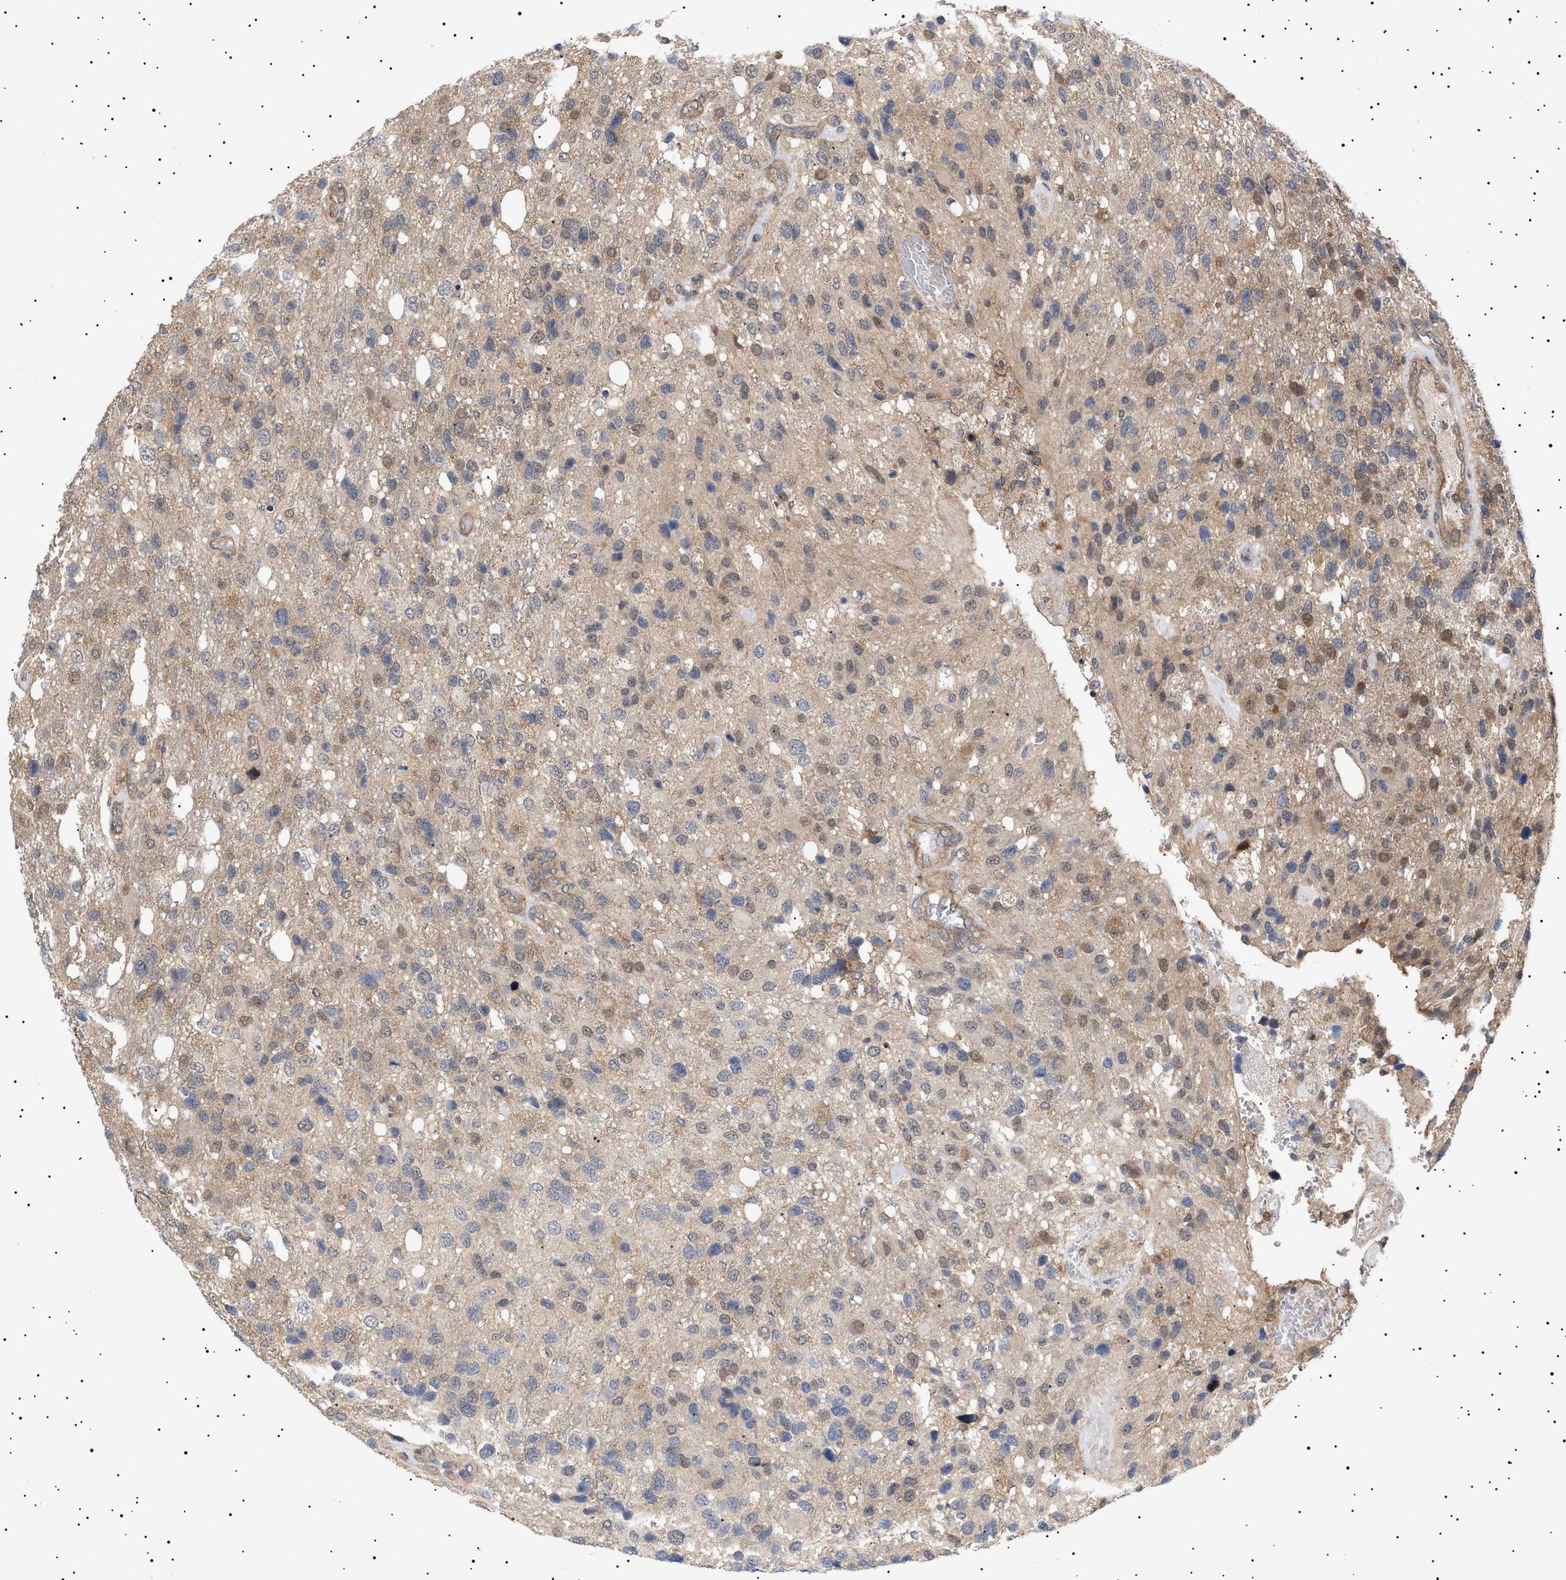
{"staining": {"intensity": "moderate", "quantity": "<25%", "location": "cytoplasmic/membranous"}, "tissue": "glioma", "cell_type": "Tumor cells", "image_type": "cancer", "snomed": [{"axis": "morphology", "description": "Glioma, malignant, High grade"}, {"axis": "topography", "description": "Brain"}], "caption": "Protein analysis of malignant high-grade glioma tissue reveals moderate cytoplasmic/membranous staining in approximately <25% of tumor cells. (Brightfield microscopy of DAB IHC at high magnification).", "gene": "NPLOC4", "patient": {"sex": "female", "age": 58}}